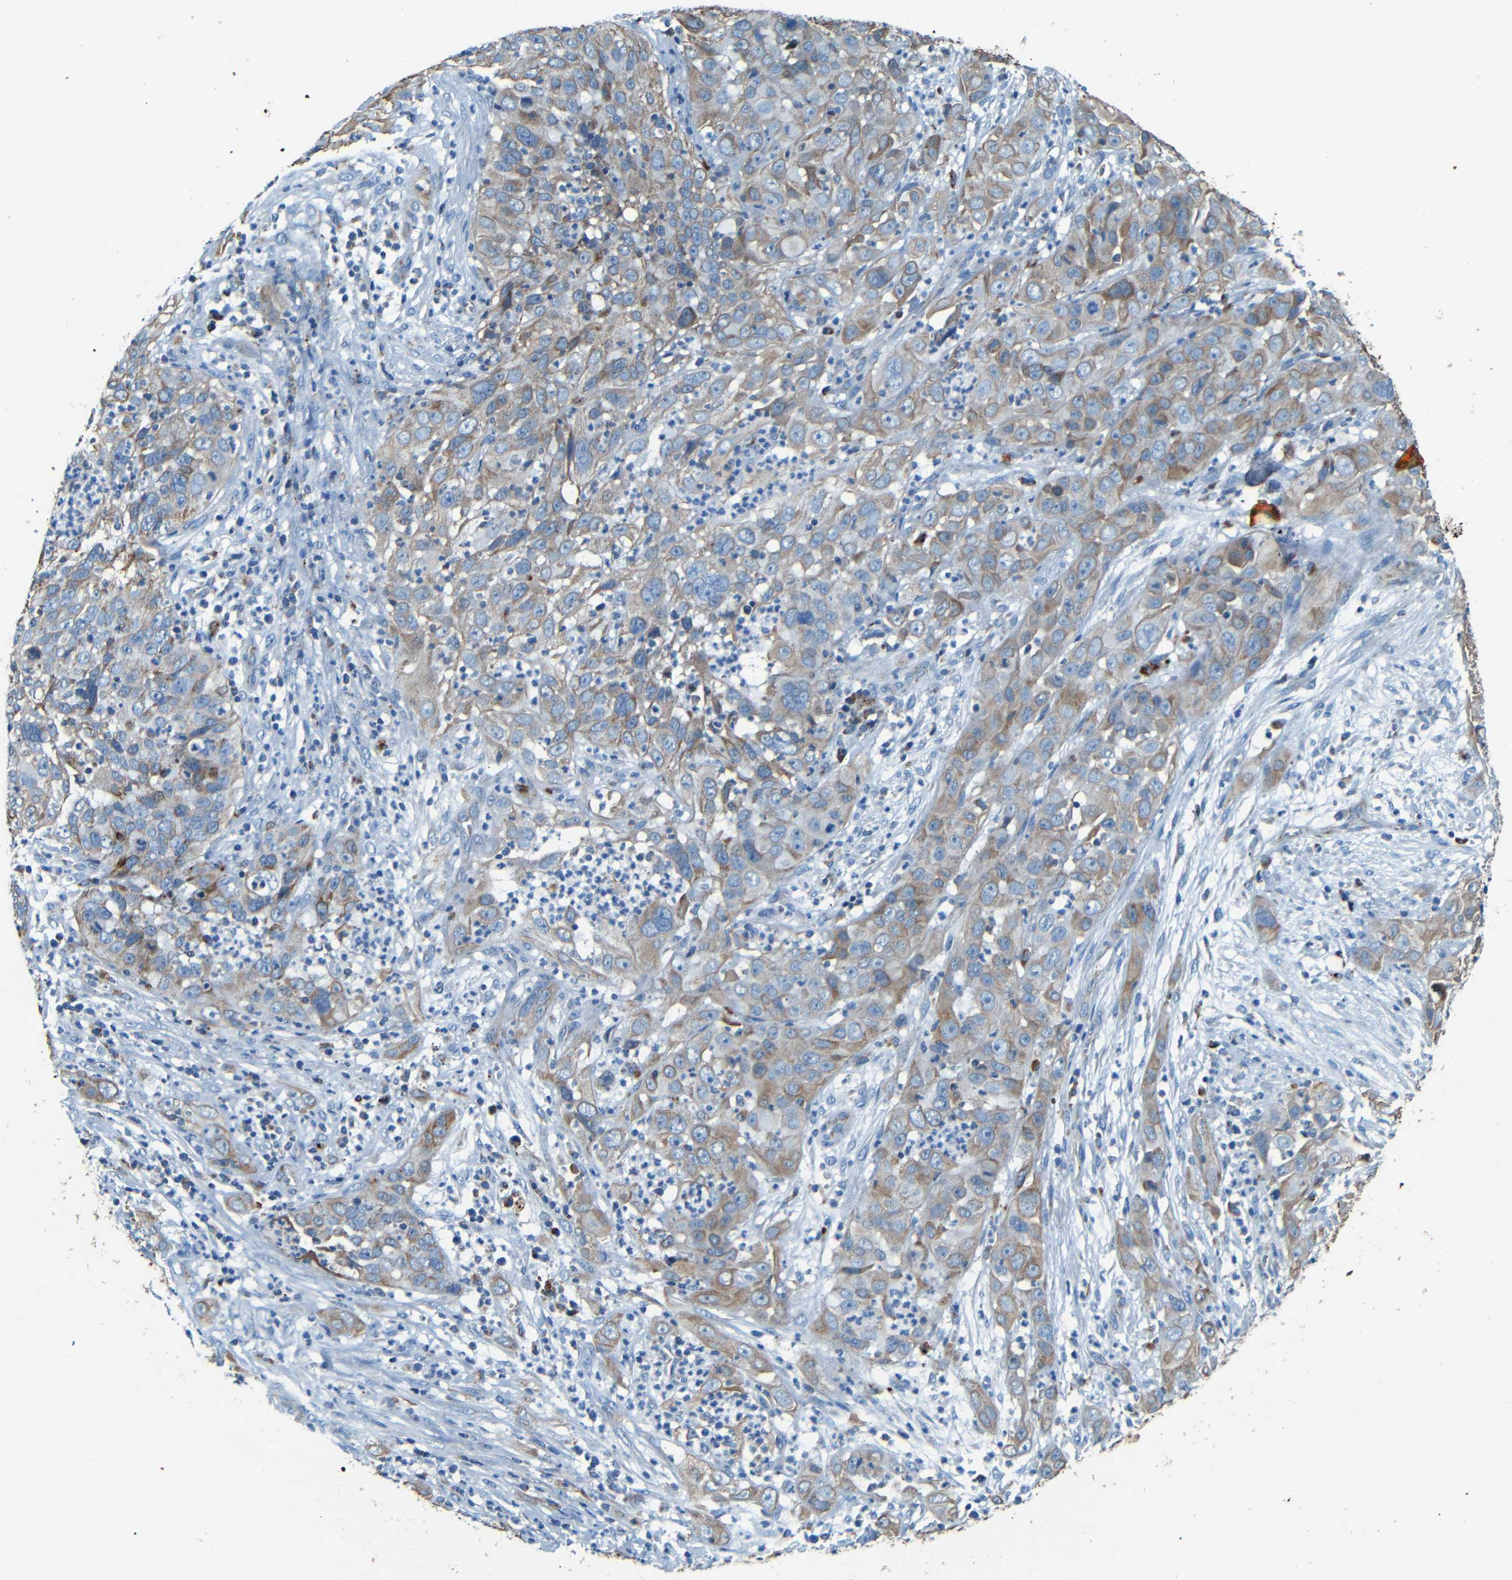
{"staining": {"intensity": "moderate", "quantity": ">75%", "location": "cytoplasmic/membranous"}, "tissue": "cervical cancer", "cell_type": "Tumor cells", "image_type": "cancer", "snomed": [{"axis": "morphology", "description": "Squamous cell carcinoma, NOS"}, {"axis": "topography", "description": "Cervix"}], "caption": "Immunohistochemistry photomicrograph of neoplastic tissue: cervical squamous cell carcinoma stained using immunohistochemistry exhibits medium levels of moderate protein expression localized specifically in the cytoplasmic/membranous of tumor cells, appearing as a cytoplasmic/membranous brown color.", "gene": "WSCD2", "patient": {"sex": "female", "age": 32}}